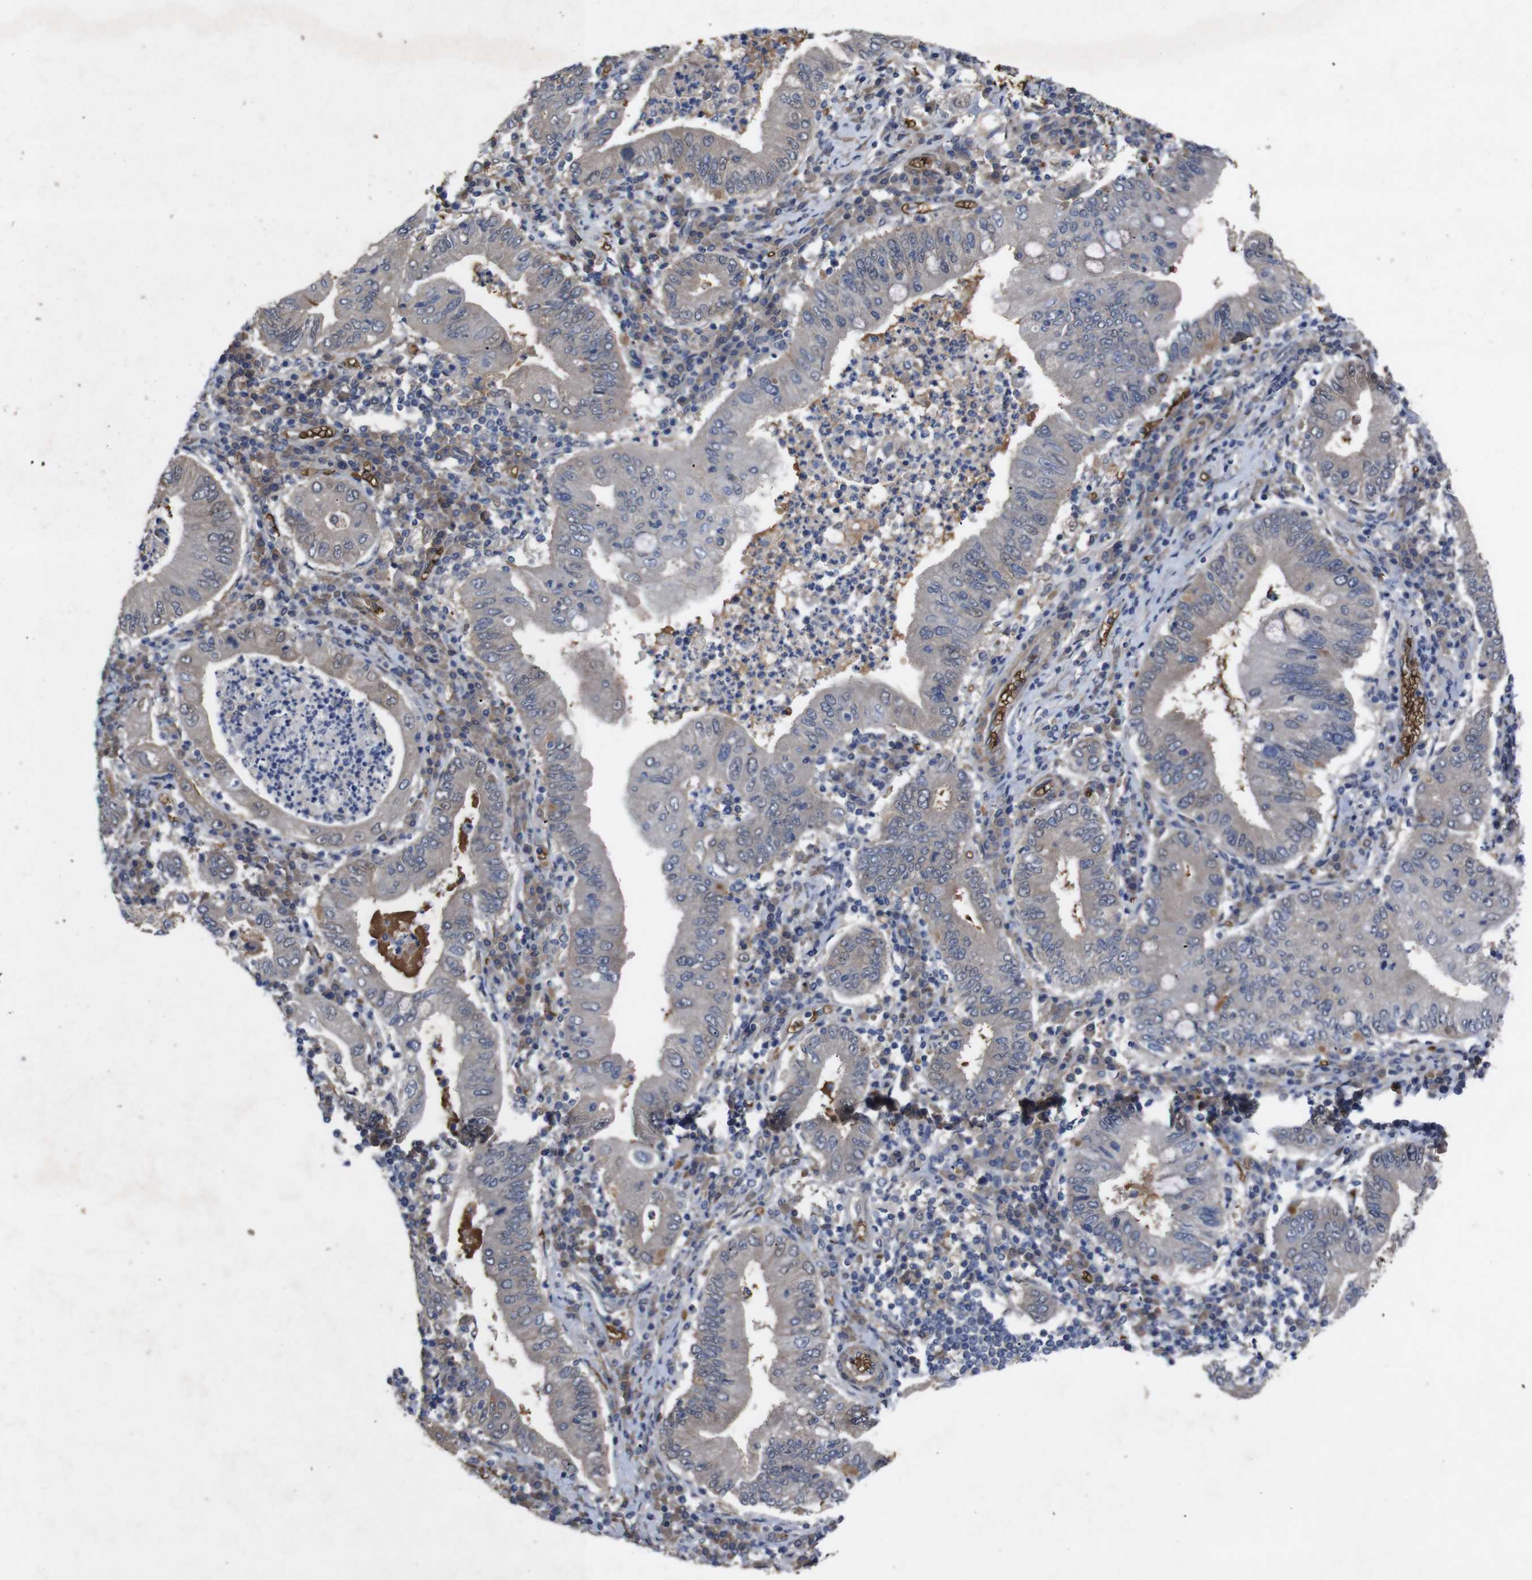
{"staining": {"intensity": "weak", "quantity": "<25%", "location": "cytoplasmic/membranous"}, "tissue": "stomach cancer", "cell_type": "Tumor cells", "image_type": "cancer", "snomed": [{"axis": "morphology", "description": "Normal tissue, NOS"}, {"axis": "morphology", "description": "Adenocarcinoma, NOS"}, {"axis": "topography", "description": "Esophagus"}, {"axis": "topography", "description": "Stomach, upper"}, {"axis": "topography", "description": "Peripheral nerve tissue"}], "caption": "Immunohistochemistry histopathology image of neoplastic tissue: stomach cancer (adenocarcinoma) stained with DAB reveals no significant protein staining in tumor cells.", "gene": "SPTB", "patient": {"sex": "male", "age": 62}}